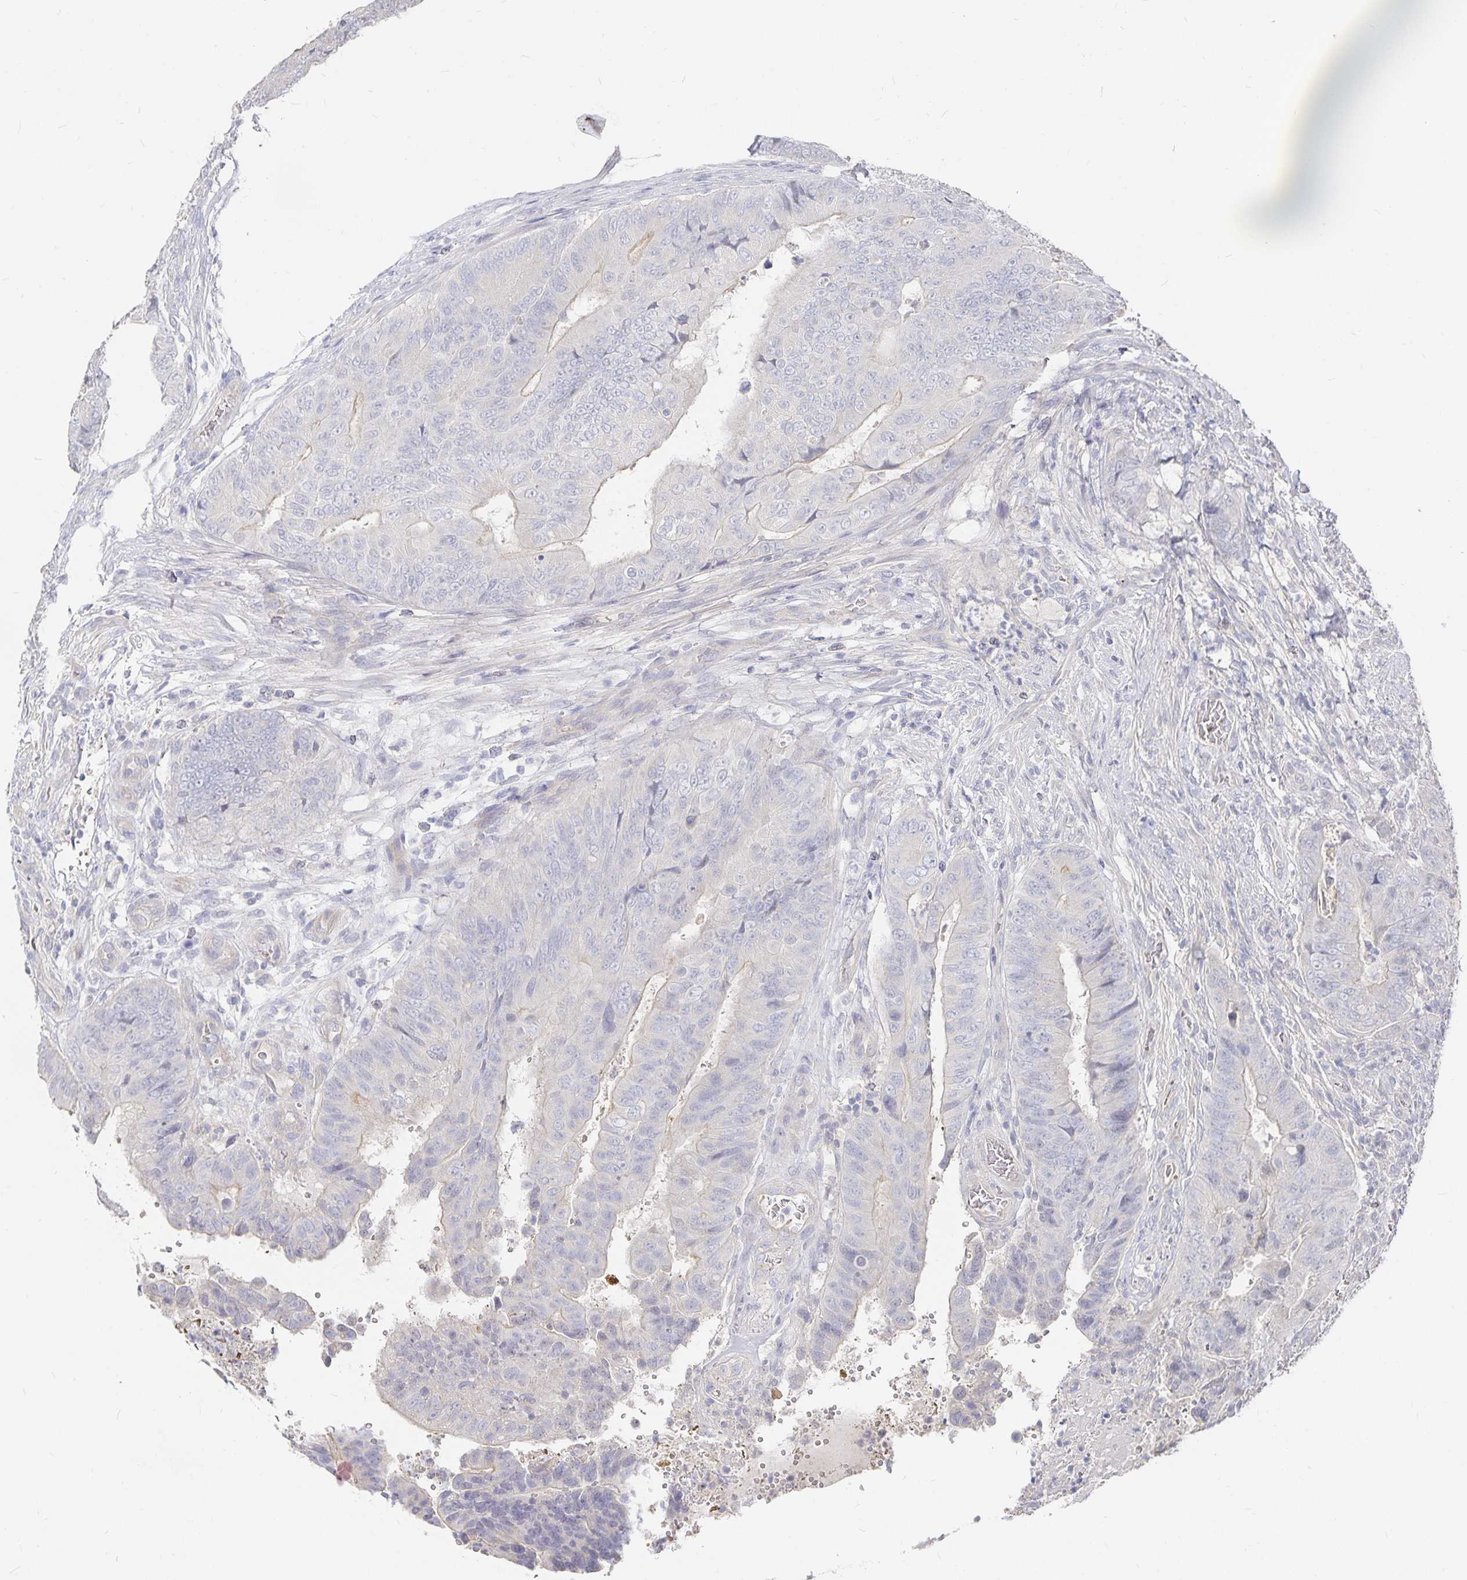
{"staining": {"intensity": "negative", "quantity": "none", "location": "none"}, "tissue": "colorectal cancer", "cell_type": "Tumor cells", "image_type": "cancer", "snomed": [{"axis": "morphology", "description": "Adenocarcinoma, NOS"}, {"axis": "topography", "description": "Colon"}], "caption": "This is a histopathology image of immunohistochemistry (IHC) staining of colorectal cancer (adenocarcinoma), which shows no staining in tumor cells.", "gene": "DNAH9", "patient": {"sex": "female", "age": 48}}